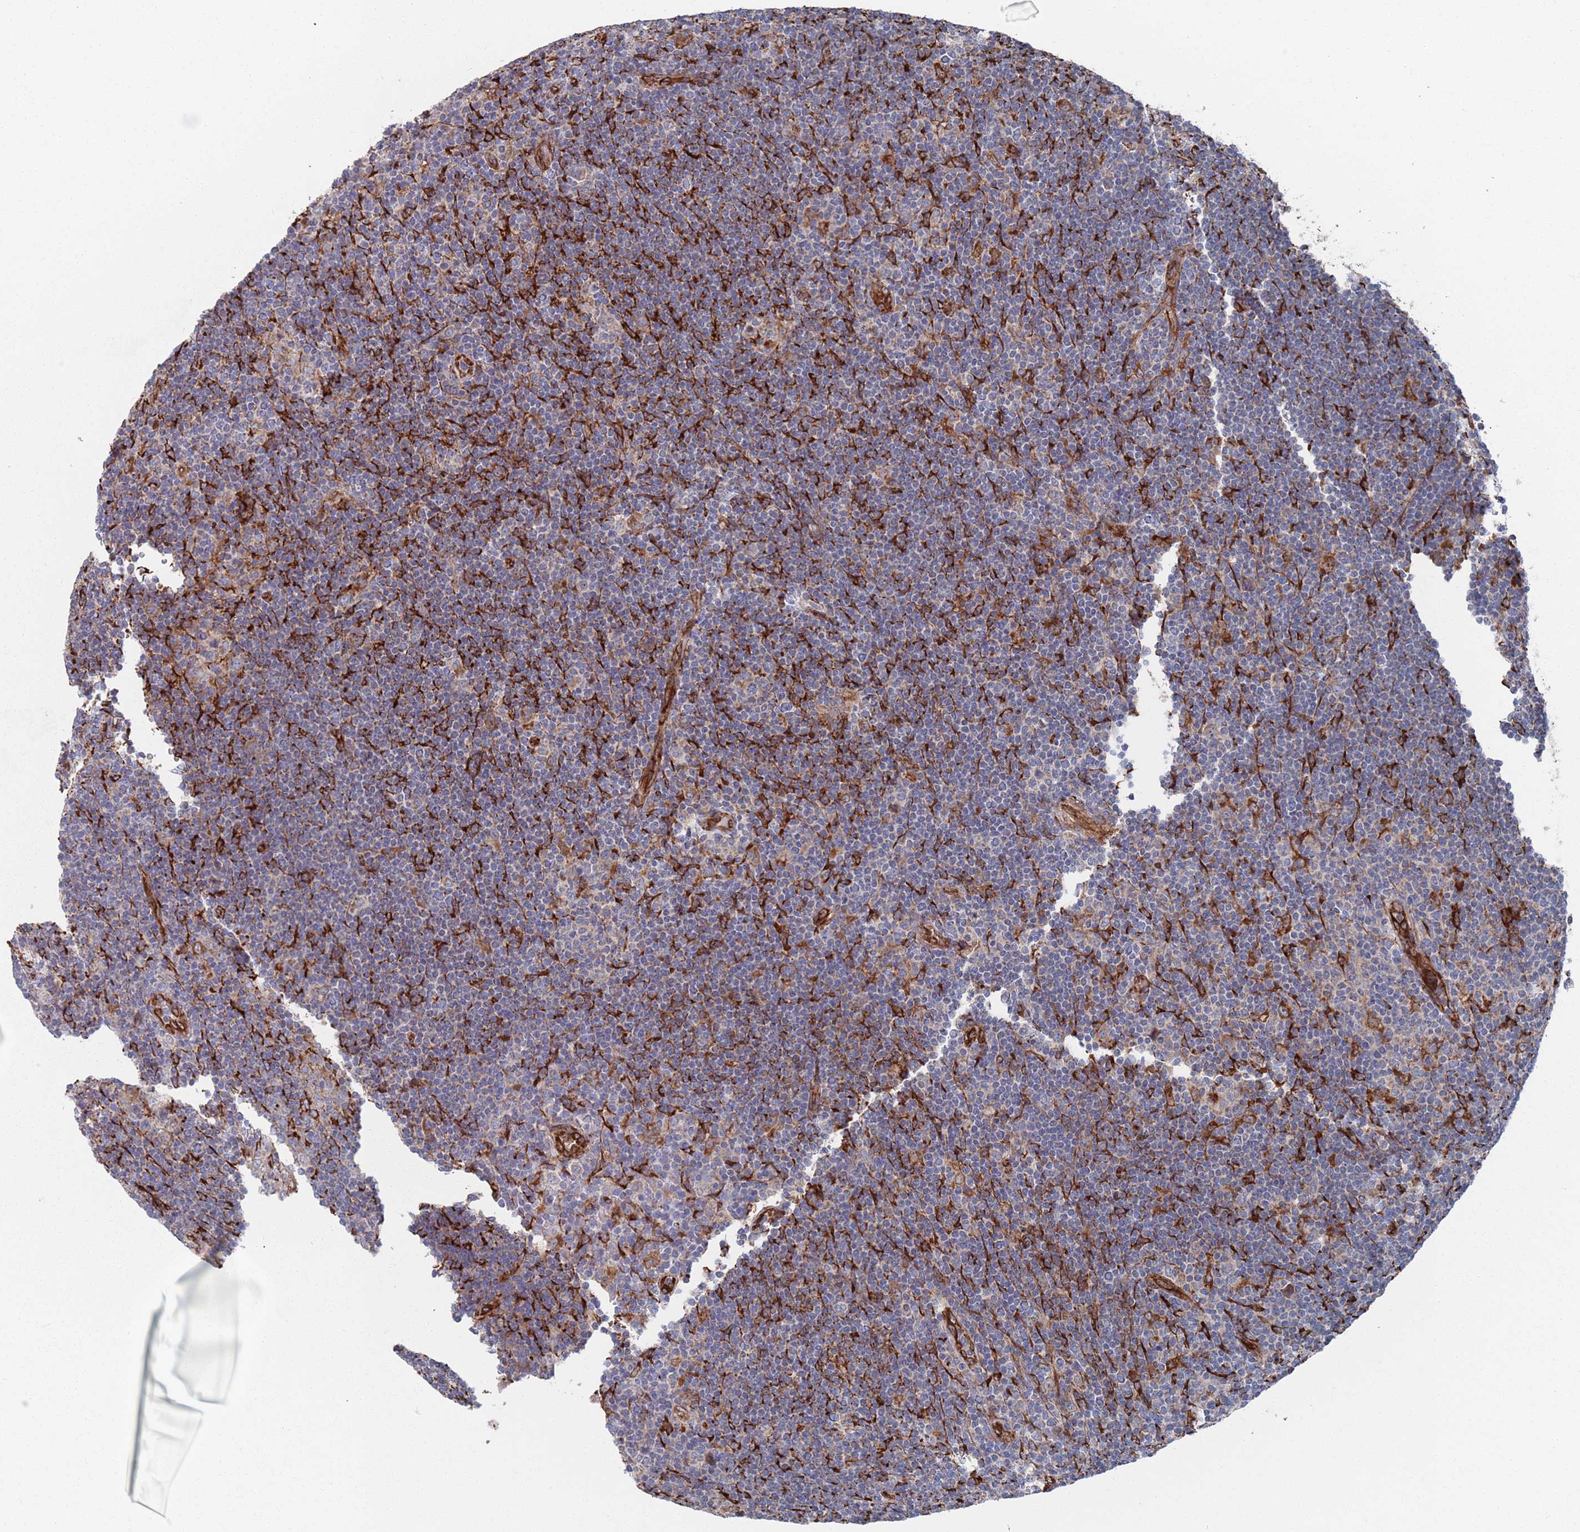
{"staining": {"intensity": "negative", "quantity": "none", "location": "none"}, "tissue": "lymphoma", "cell_type": "Tumor cells", "image_type": "cancer", "snomed": [{"axis": "morphology", "description": "Hodgkin's disease, NOS"}, {"axis": "topography", "description": "Lymph node"}], "caption": "Immunohistochemistry (IHC) photomicrograph of neoplastic tissue: human lymphoma stained with DAB (3,3'-diaminobenzidine) demonstrates no significant protein expression in tumor cells. The staining is performed using DAB brown chromogen with nuclei counter-stained in using hematoxylin.", "gene": "CCDC106", "patient": {"sex": "female", "age": 57}}